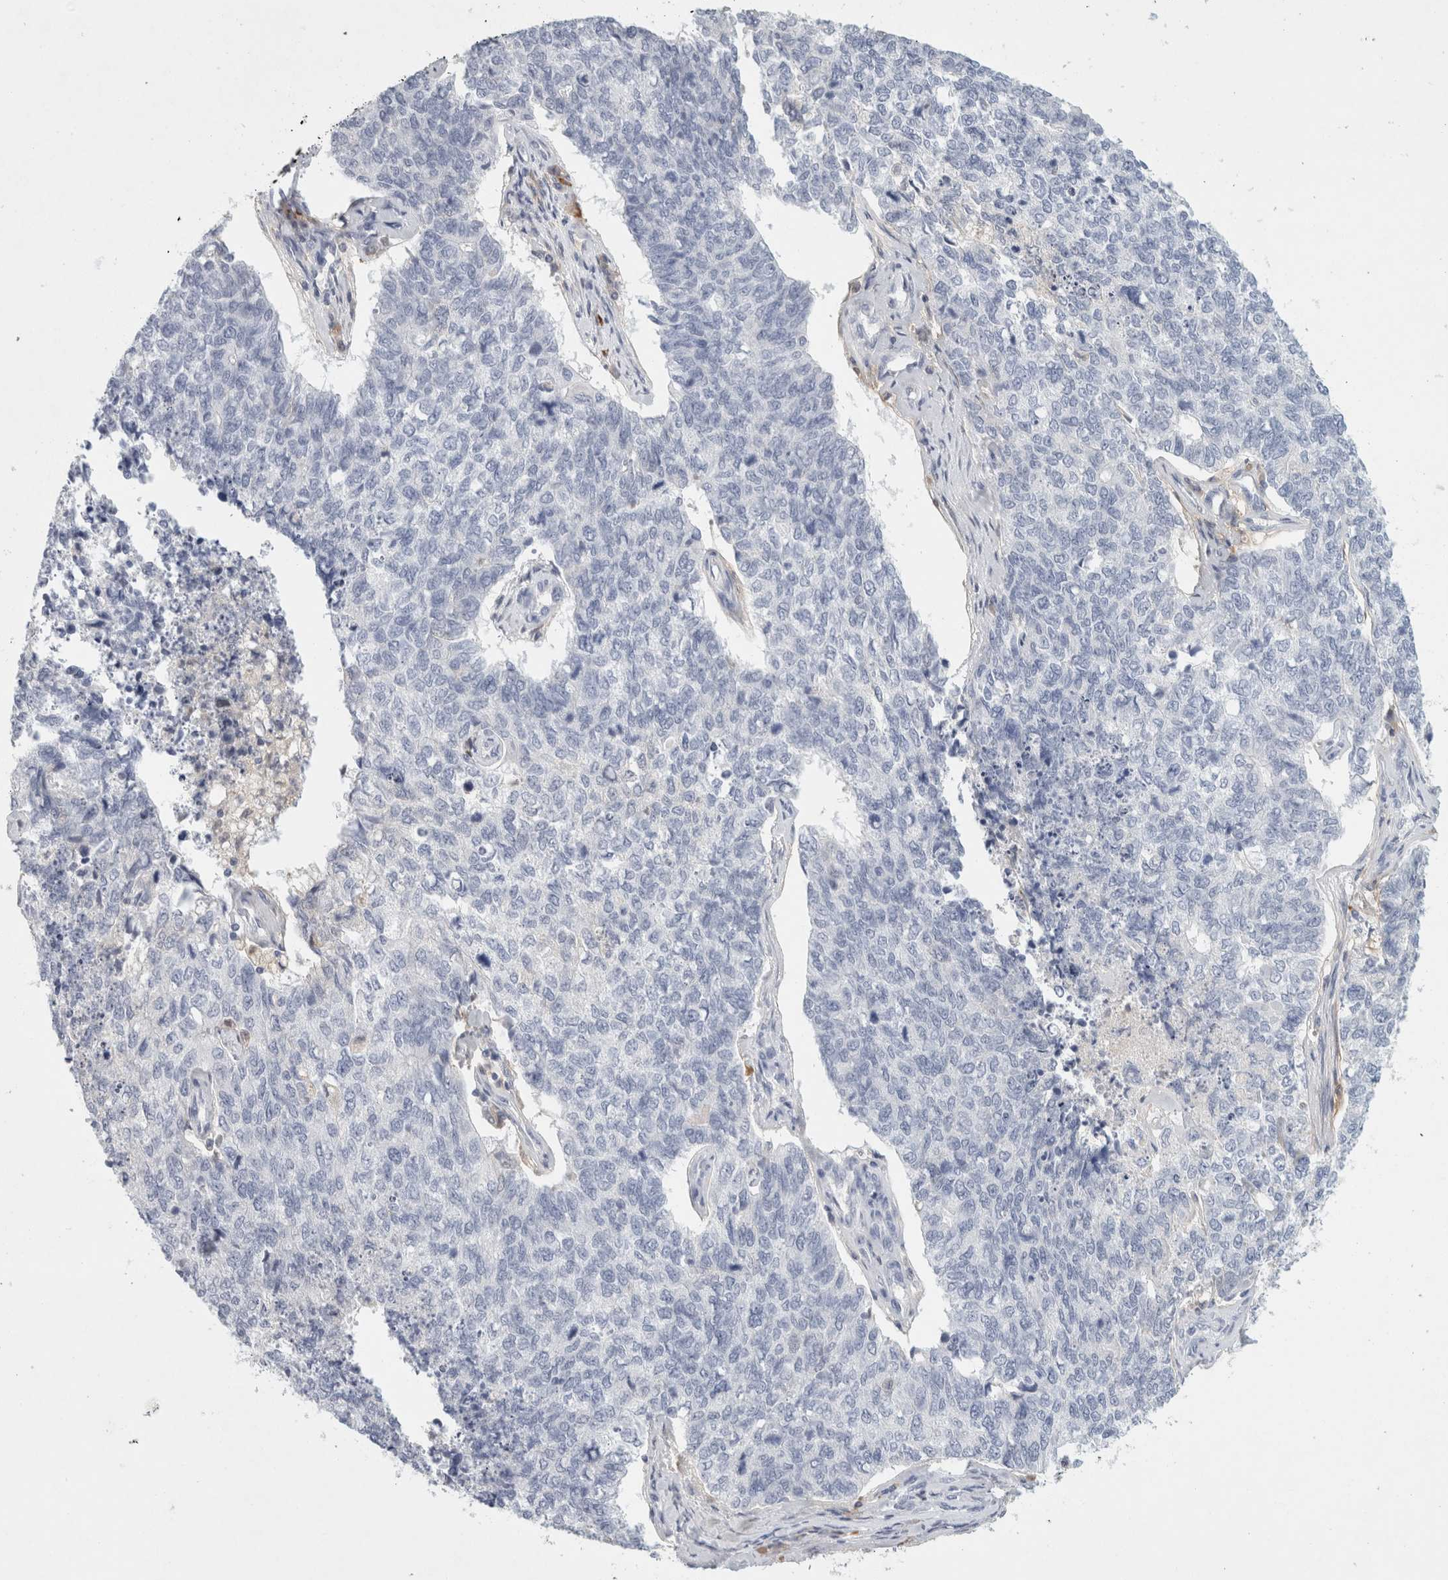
{"staining": {"intensity": "negative", "quantity": "none", "location": "none"}, "tissue": "cervical cancer", "cell_type": "Tumor cells", "image_type": "cancer", "snomed": [{"axis": "morphology", "description": "Squamous cell carcinoma, NOS"}, {"axis": "topography", "description": "Cervix"}], "caption": "Squamous cell carcinoma (cervical) was stained to show a protein in brown. There is no significant staining in tumor cells. (Immunohistochemistry, brightfield microscopy, high magnification).", "gene": "FGL2", "patient": {"sex": "female", "age": 63}}